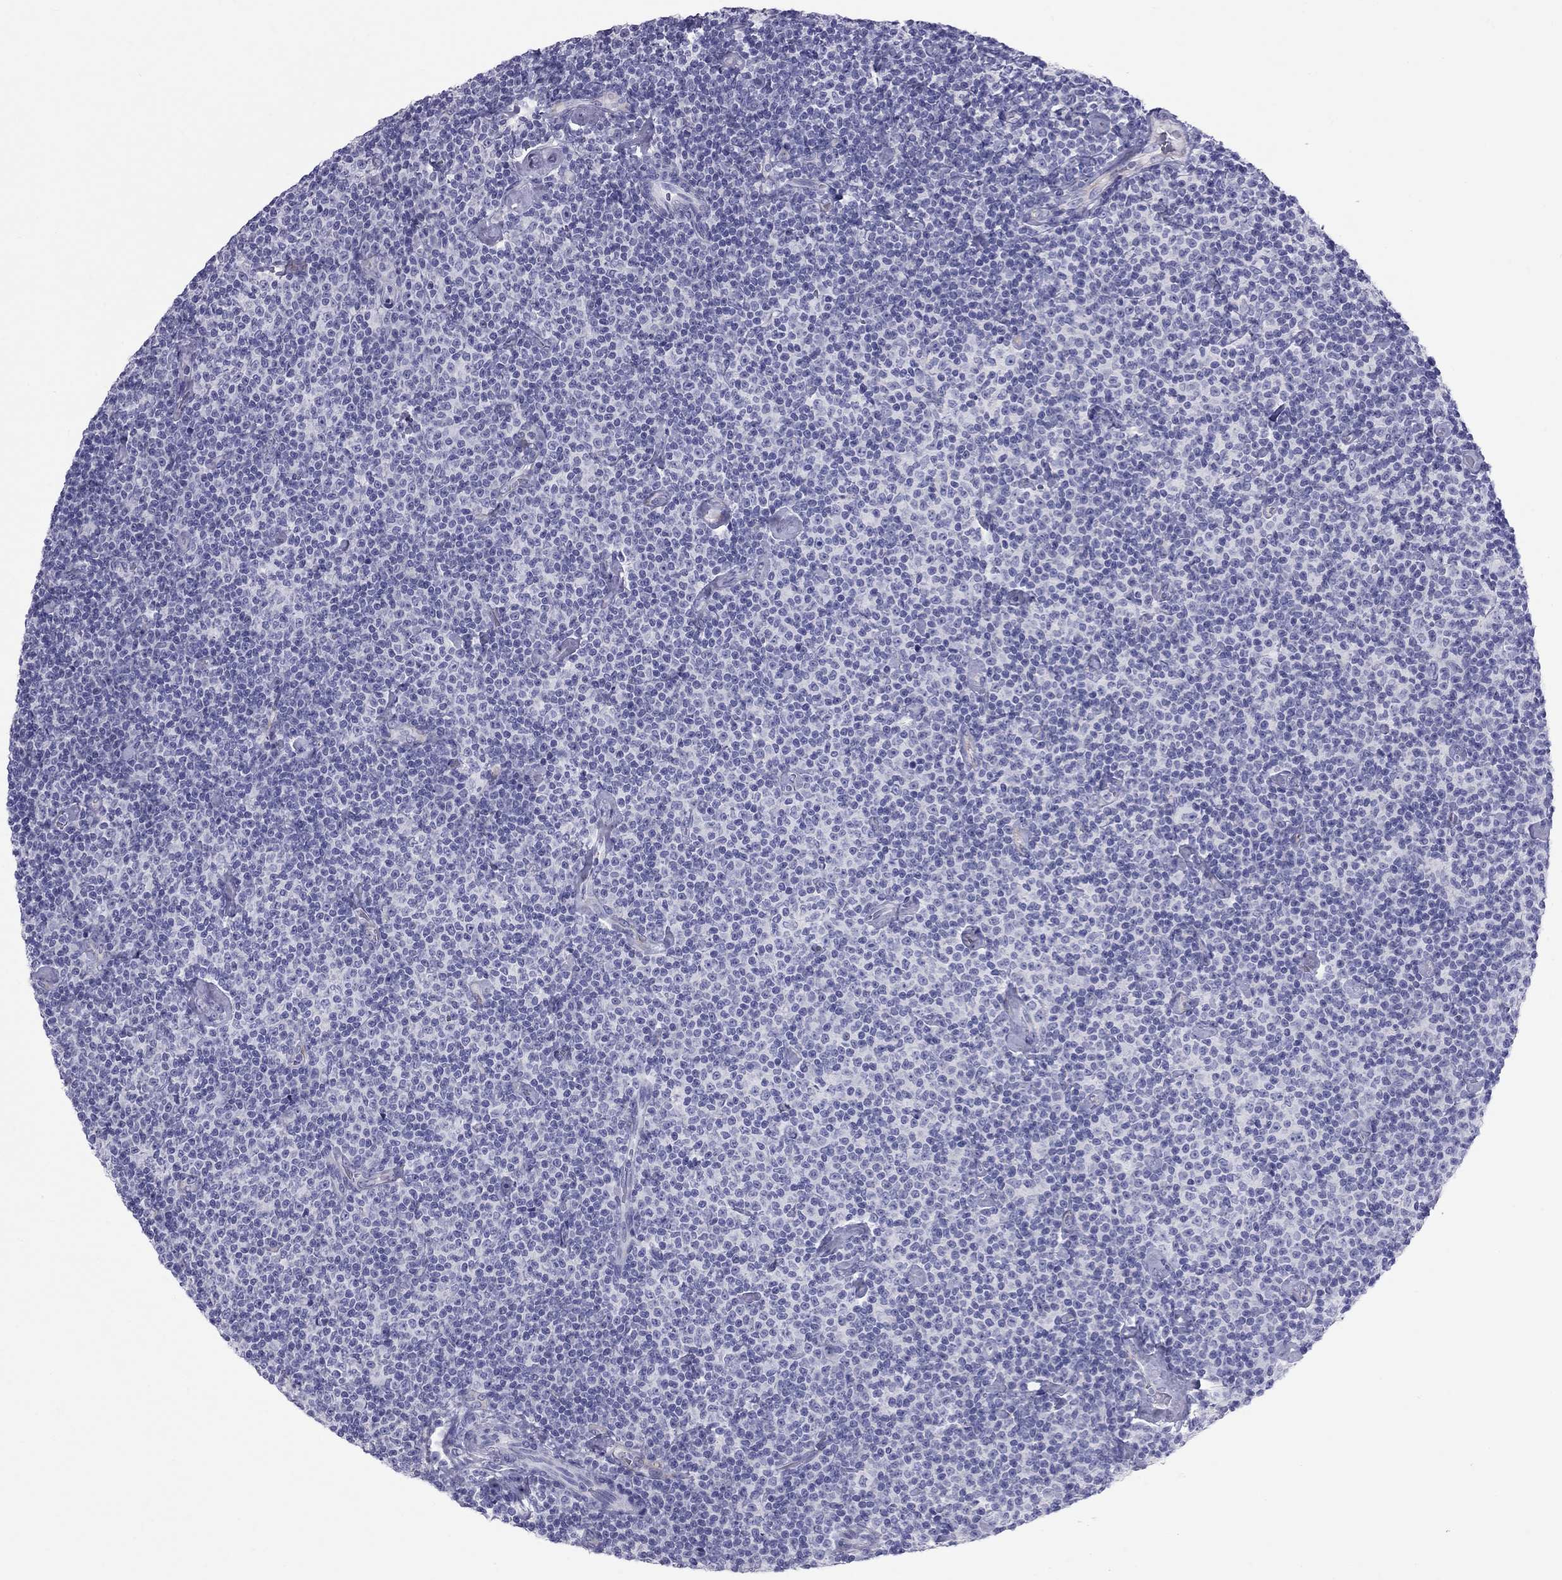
{"staining": {"intensity": "negative", "quantity": "none", "location": "none"}, "tissue": "lymphoma", "cell_type": "Tumor cells", "image_type": "cancer", "snomed": [{"axis": "morphology", "description": "Malignant lymphoma, non-Hodgkin's type, Low grade"}, {"axis": "topography", "description": "Lymph node"}], "caption": "The histopathology image reveals no staining of tumor cells in low-grade malignant lymphoma, non-Hodgkin's type.", "gene": "FSCN3", "patient": {"sex": "male", "age": 81}}